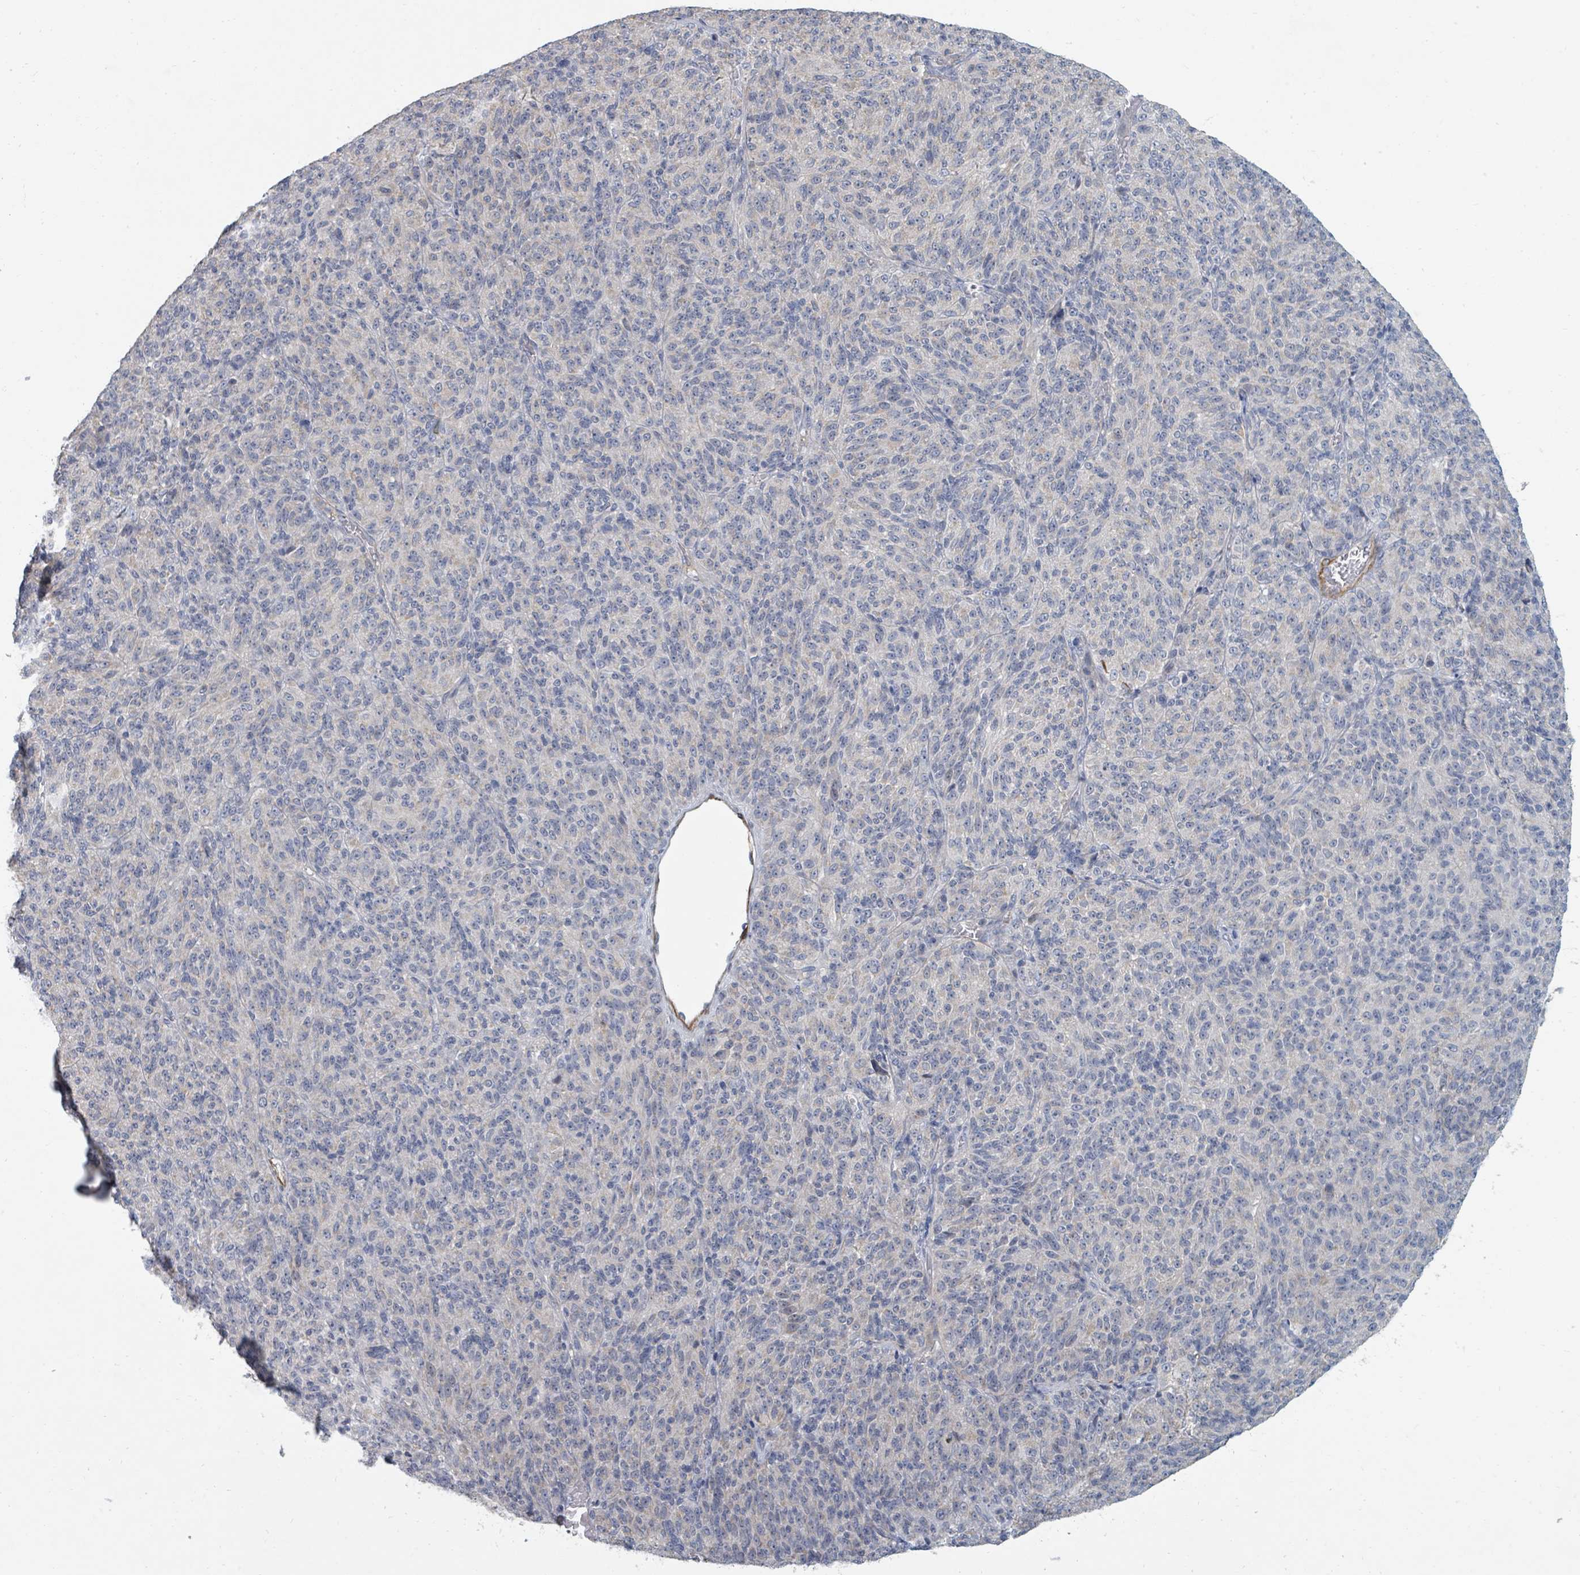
{"staining": {"intensity": "negative", "quantity": "none", "location": "none"}, "tissue": "melanoma", "cell_type": "Tumor cells", "image_type": "cancer", "snomed": [{"axis": "morphology", "description": "Malignant melanoma, Metastatic site"}, {"axis": "topography", "description": "Brain"}], "caption": "Tumor cells are negative for protein expression in human malignant melanoma (metastatic site). (DAB immunohistochemistry, high magnification).", "gene": "ARGFX", "patient": {"sex": "female", "age": 56}}